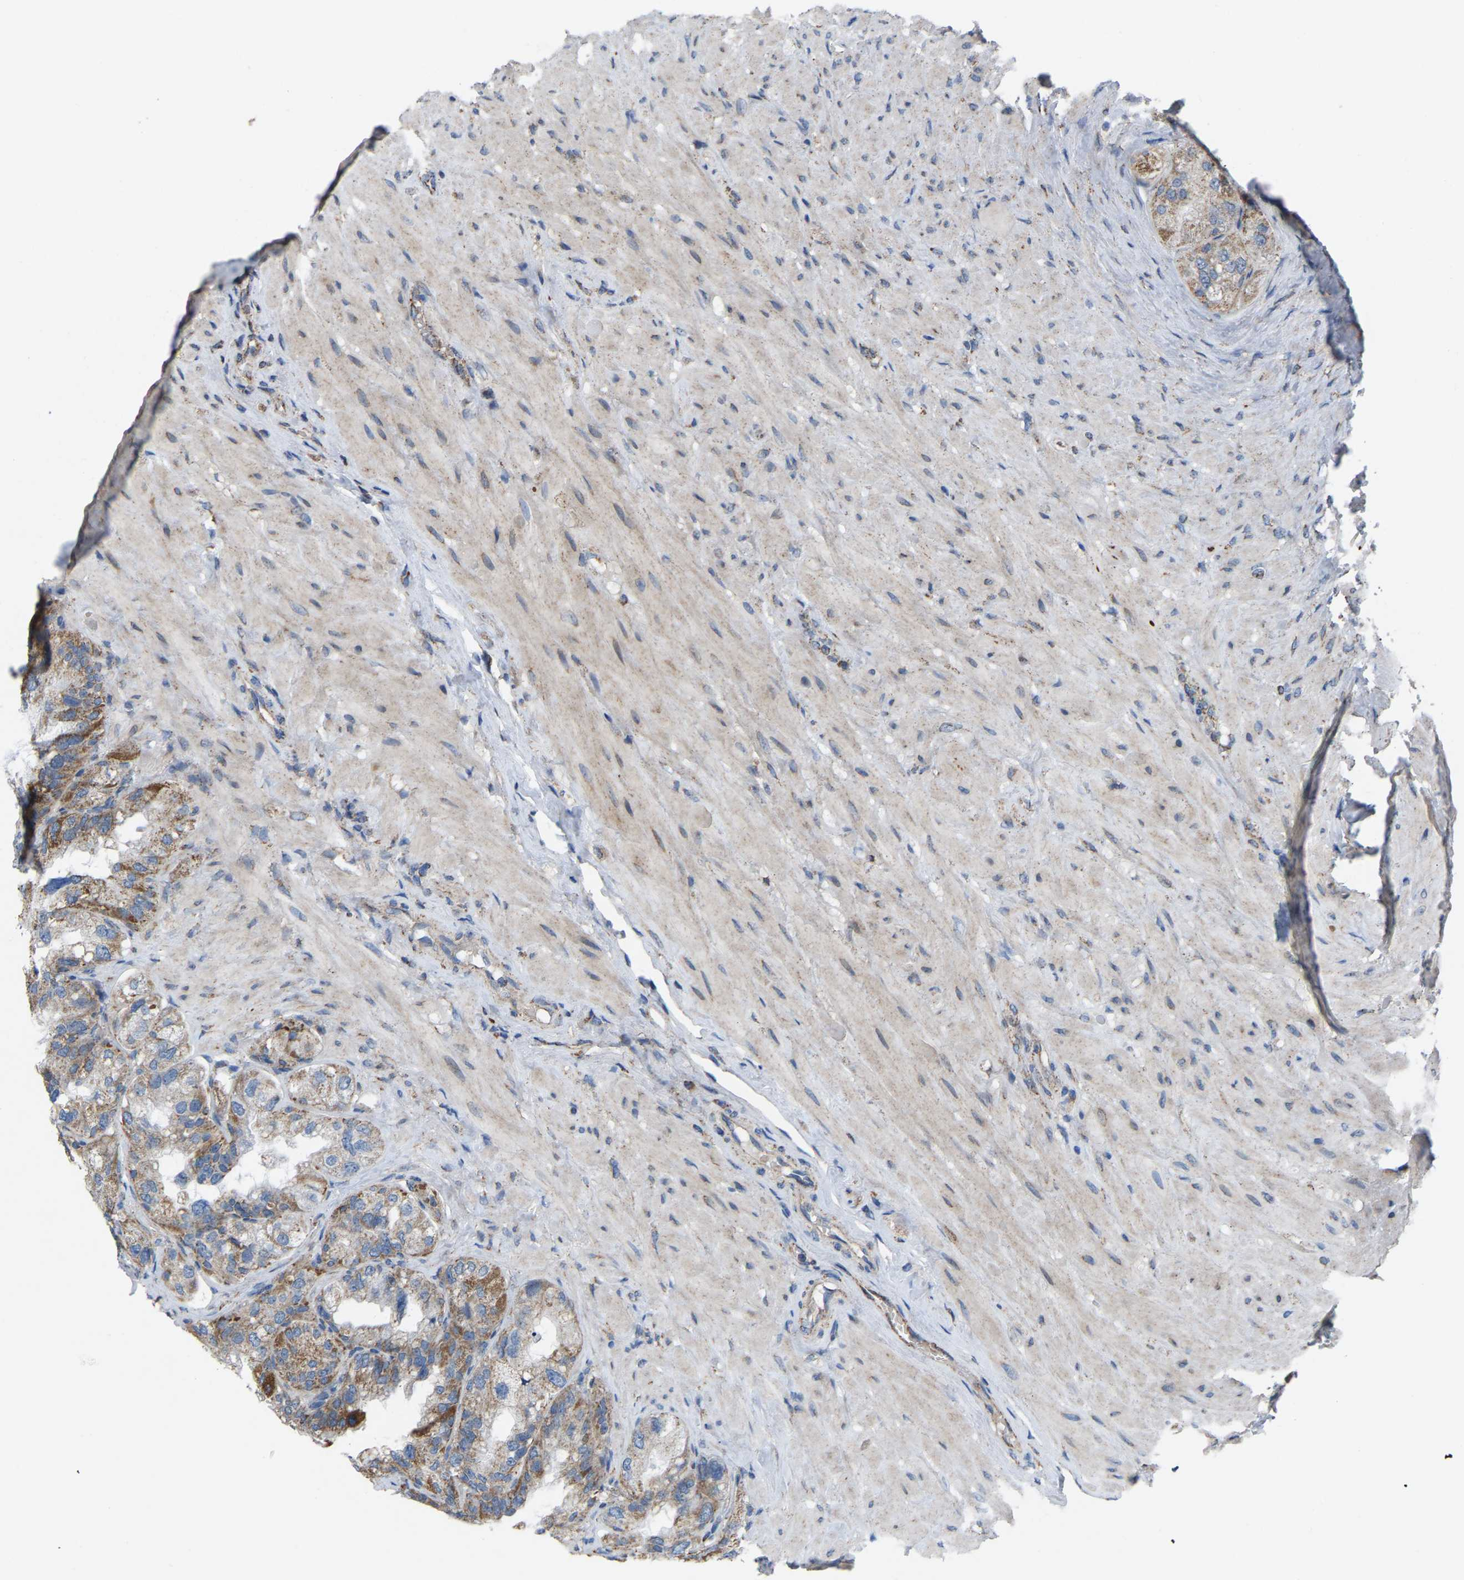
{"staining": {"intensity": "moderate", "quantity": ">75%", "location": "cytoplasmic/membranous"}, "tissue": "seminal vesicle", "cell_type": "Glandular cells", "image_type": "normal", "snomed": [{"axis": "morphology", "description": "Normal tissue, NOS"}, {"axis": "topography", "description": "Seminal veicle"}], "caption": "Immunohistochemical staining of normal seminal vesicle demonstrates moderate cytoplasmic/membranous protein positivity in about >75% of glandular cells.", "gene": "BCL10", "patient": {"sex": "male", "age": 68}}